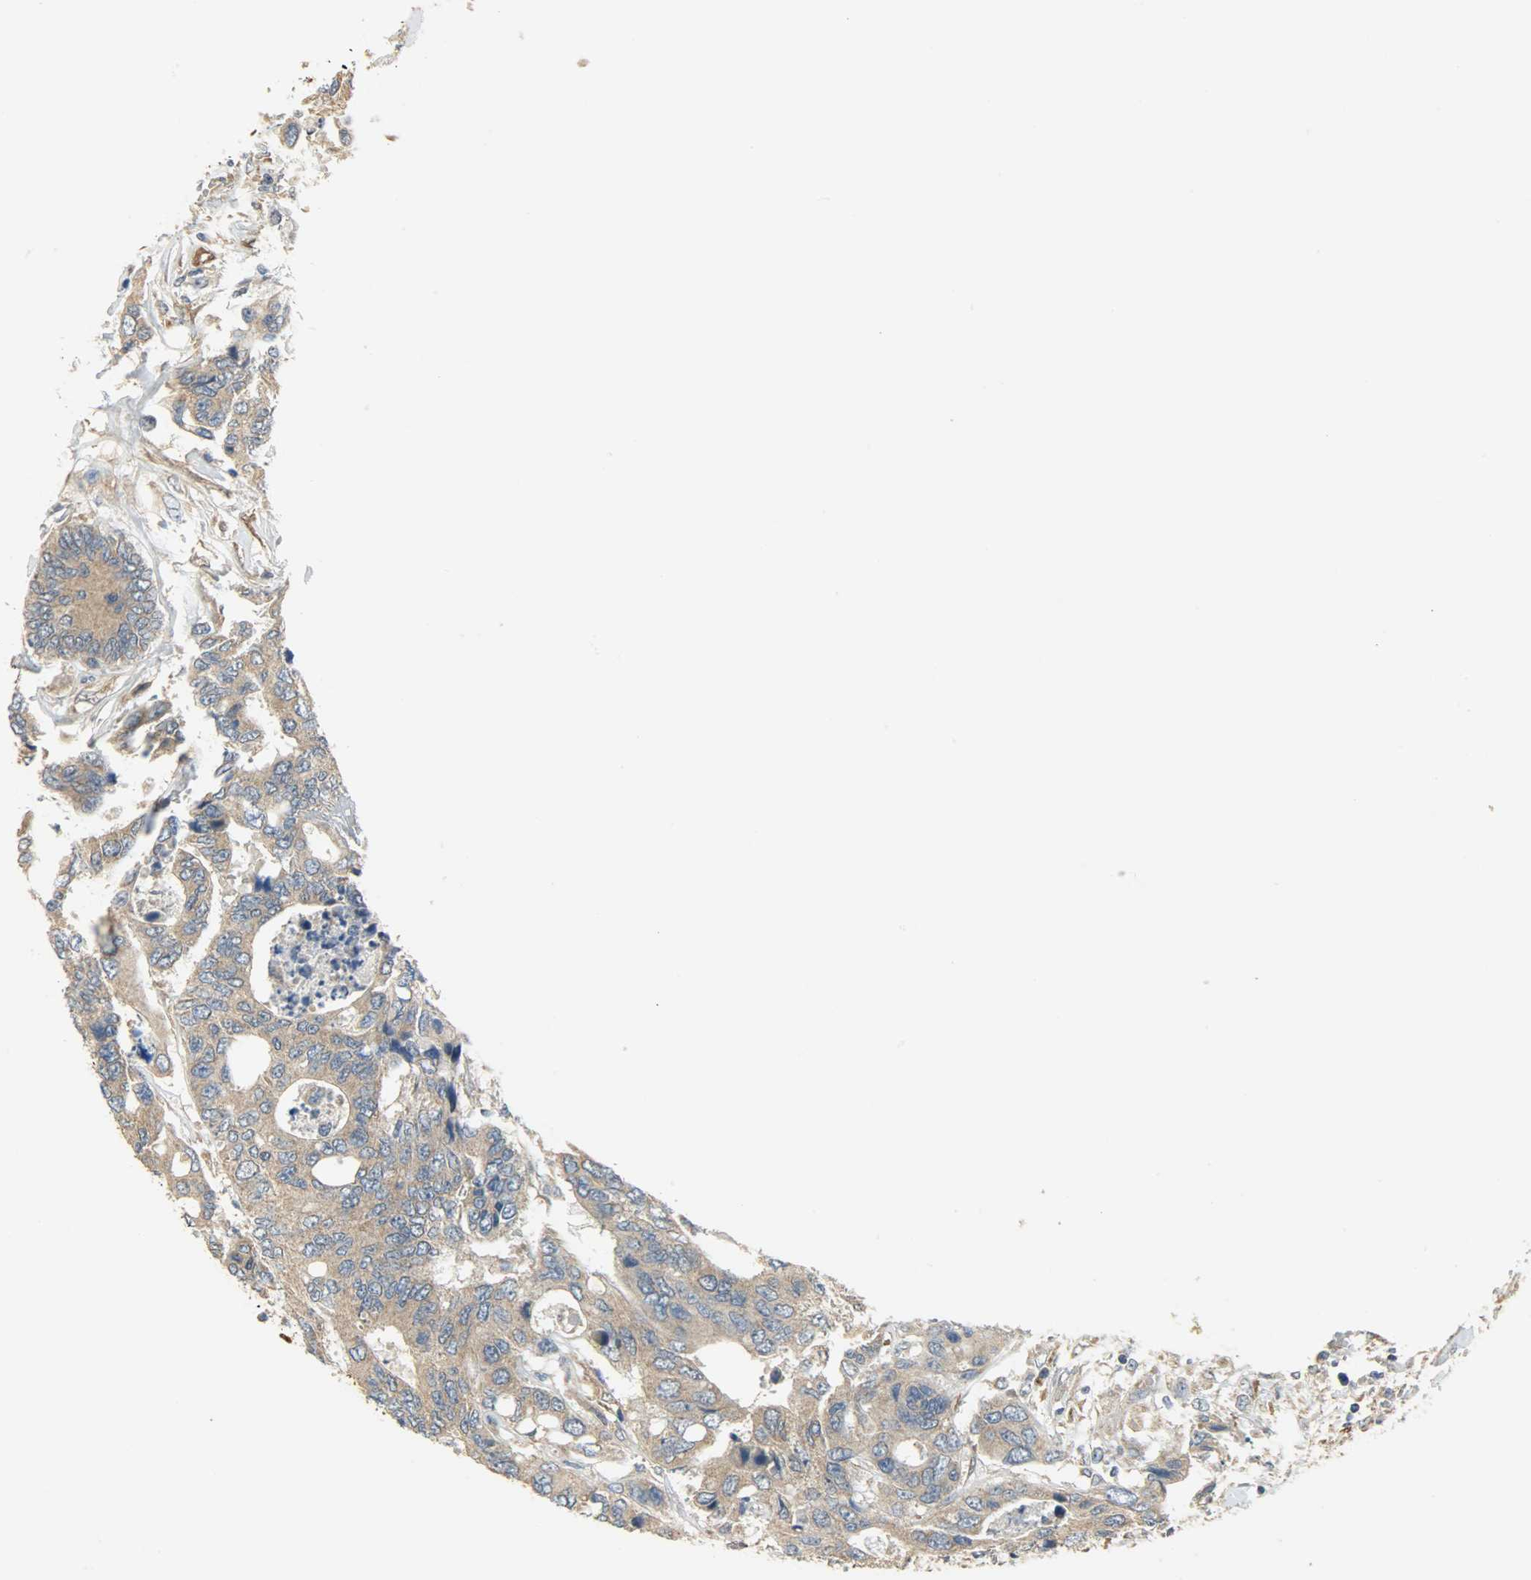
{"staining": {"intensity": "moderate", "quantity": ">75%", "location": "cytoplasmic/membranous"}, "tissue": "colorectal cancer", "cell_type": "Tumor cells", "image_type": "cancer", "snomed": [{"axis": "morphology", "description": "Adenocarcinoma, NOS"}, {"axis": "topography", "description": "Rectum"}], "caption": "Immunohistochemistry (DAB (3,3'-diaminobenzidine)) staining of human adenocarcinoma (colorectal) displays moderate cytoplasmic/membranous protein positivity in approximately >75% of tumor cells.", "gene": "C1orf198", "patient": {"sex": "male", "age": 55}}